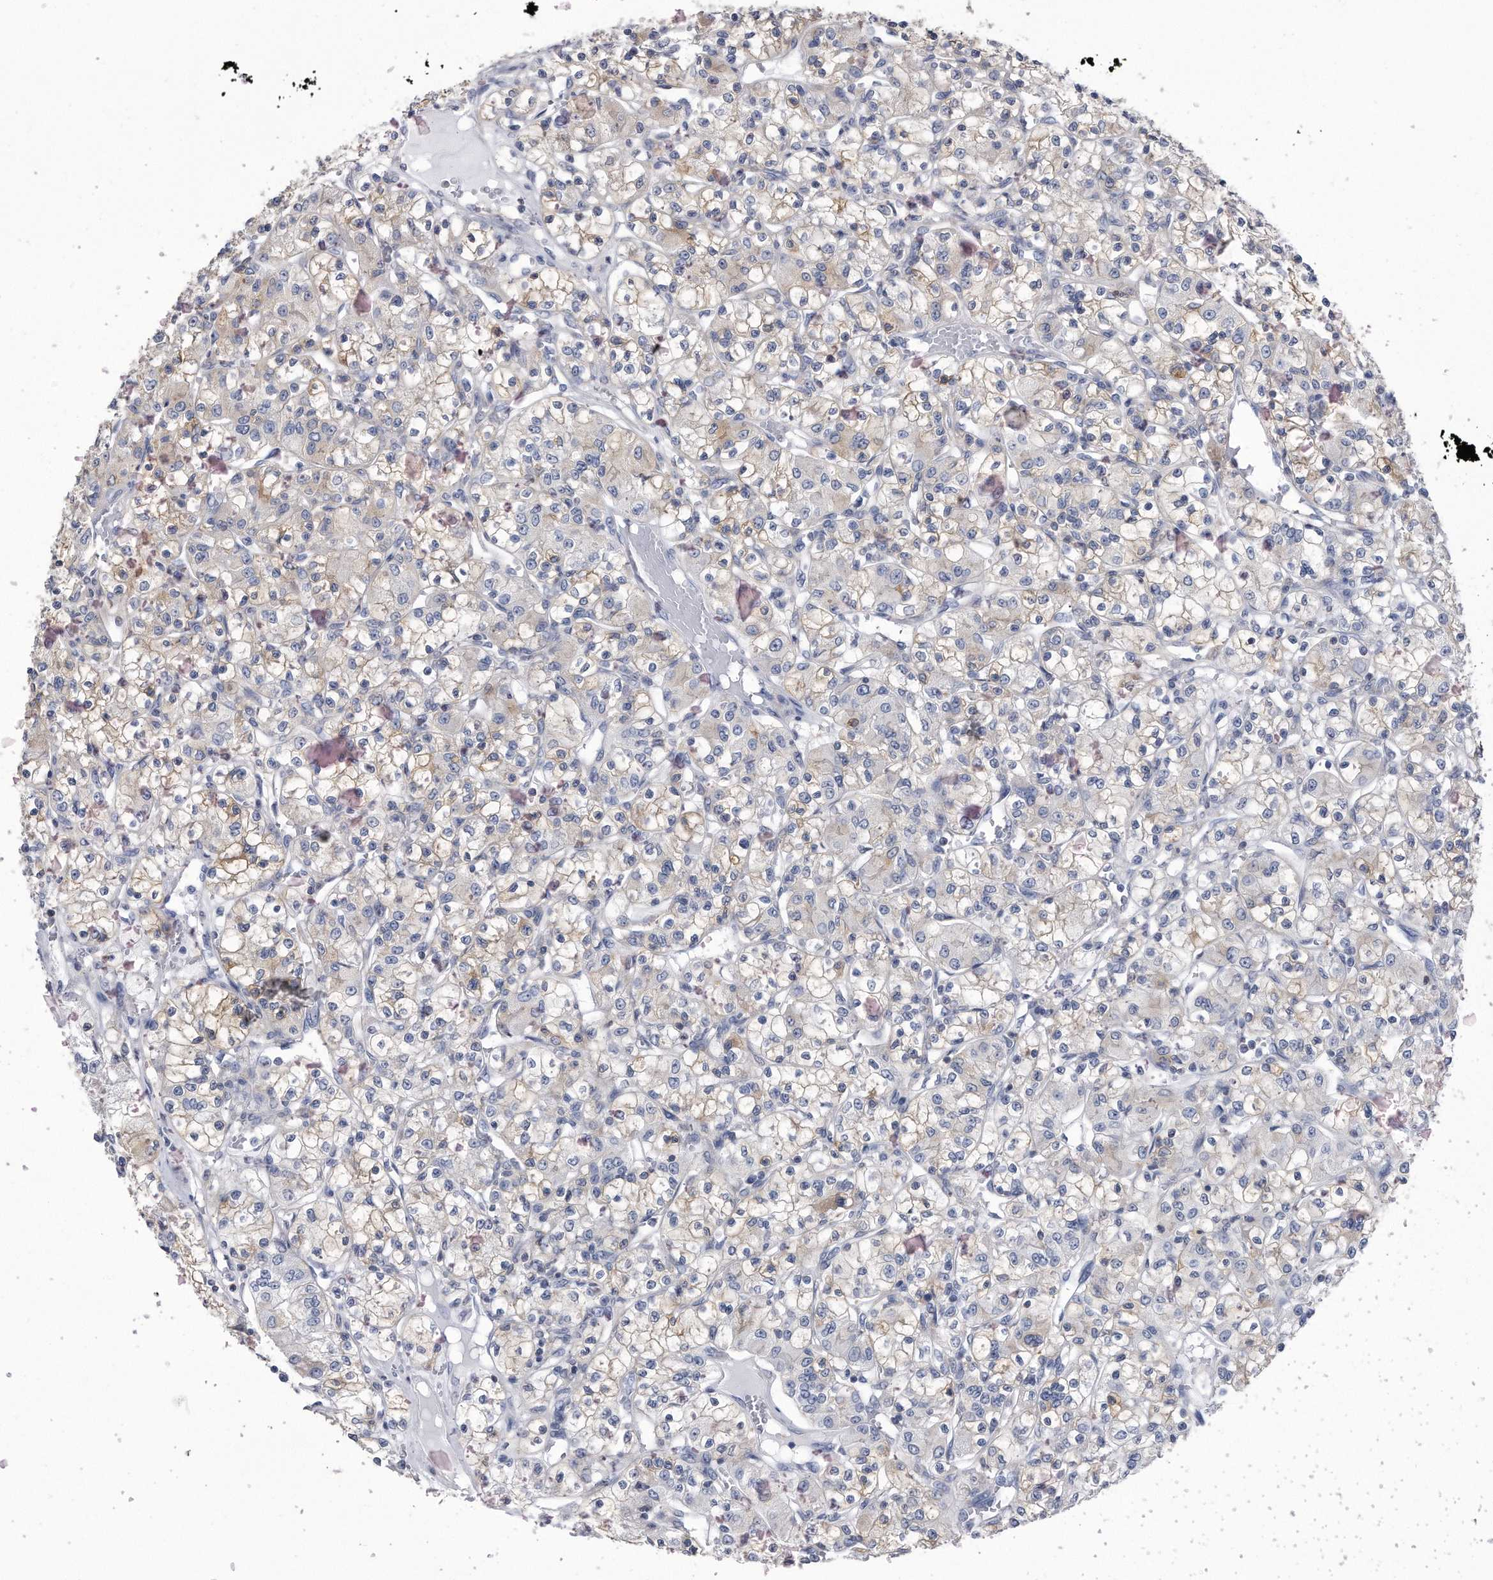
{"staining": {"intensity": "weak", "quantity": "<25%", "location": "cytoplasmic/membranous"}, "tissue": "renal cancer", "cell_type": "Tumor cells", "image_type": "cancer", "snomed": [{"axis": "morphology", "description": "Adenocarcinoma, NOS"}, {"axis": "topography", "description": "Kidney"}], "caption": "Renal adenocarcinoma stained for a protein using immunohistochemistry displays no expression tumor cells.", "gene": "PYGB", "patient": {"sex": "female", "age": 59}}